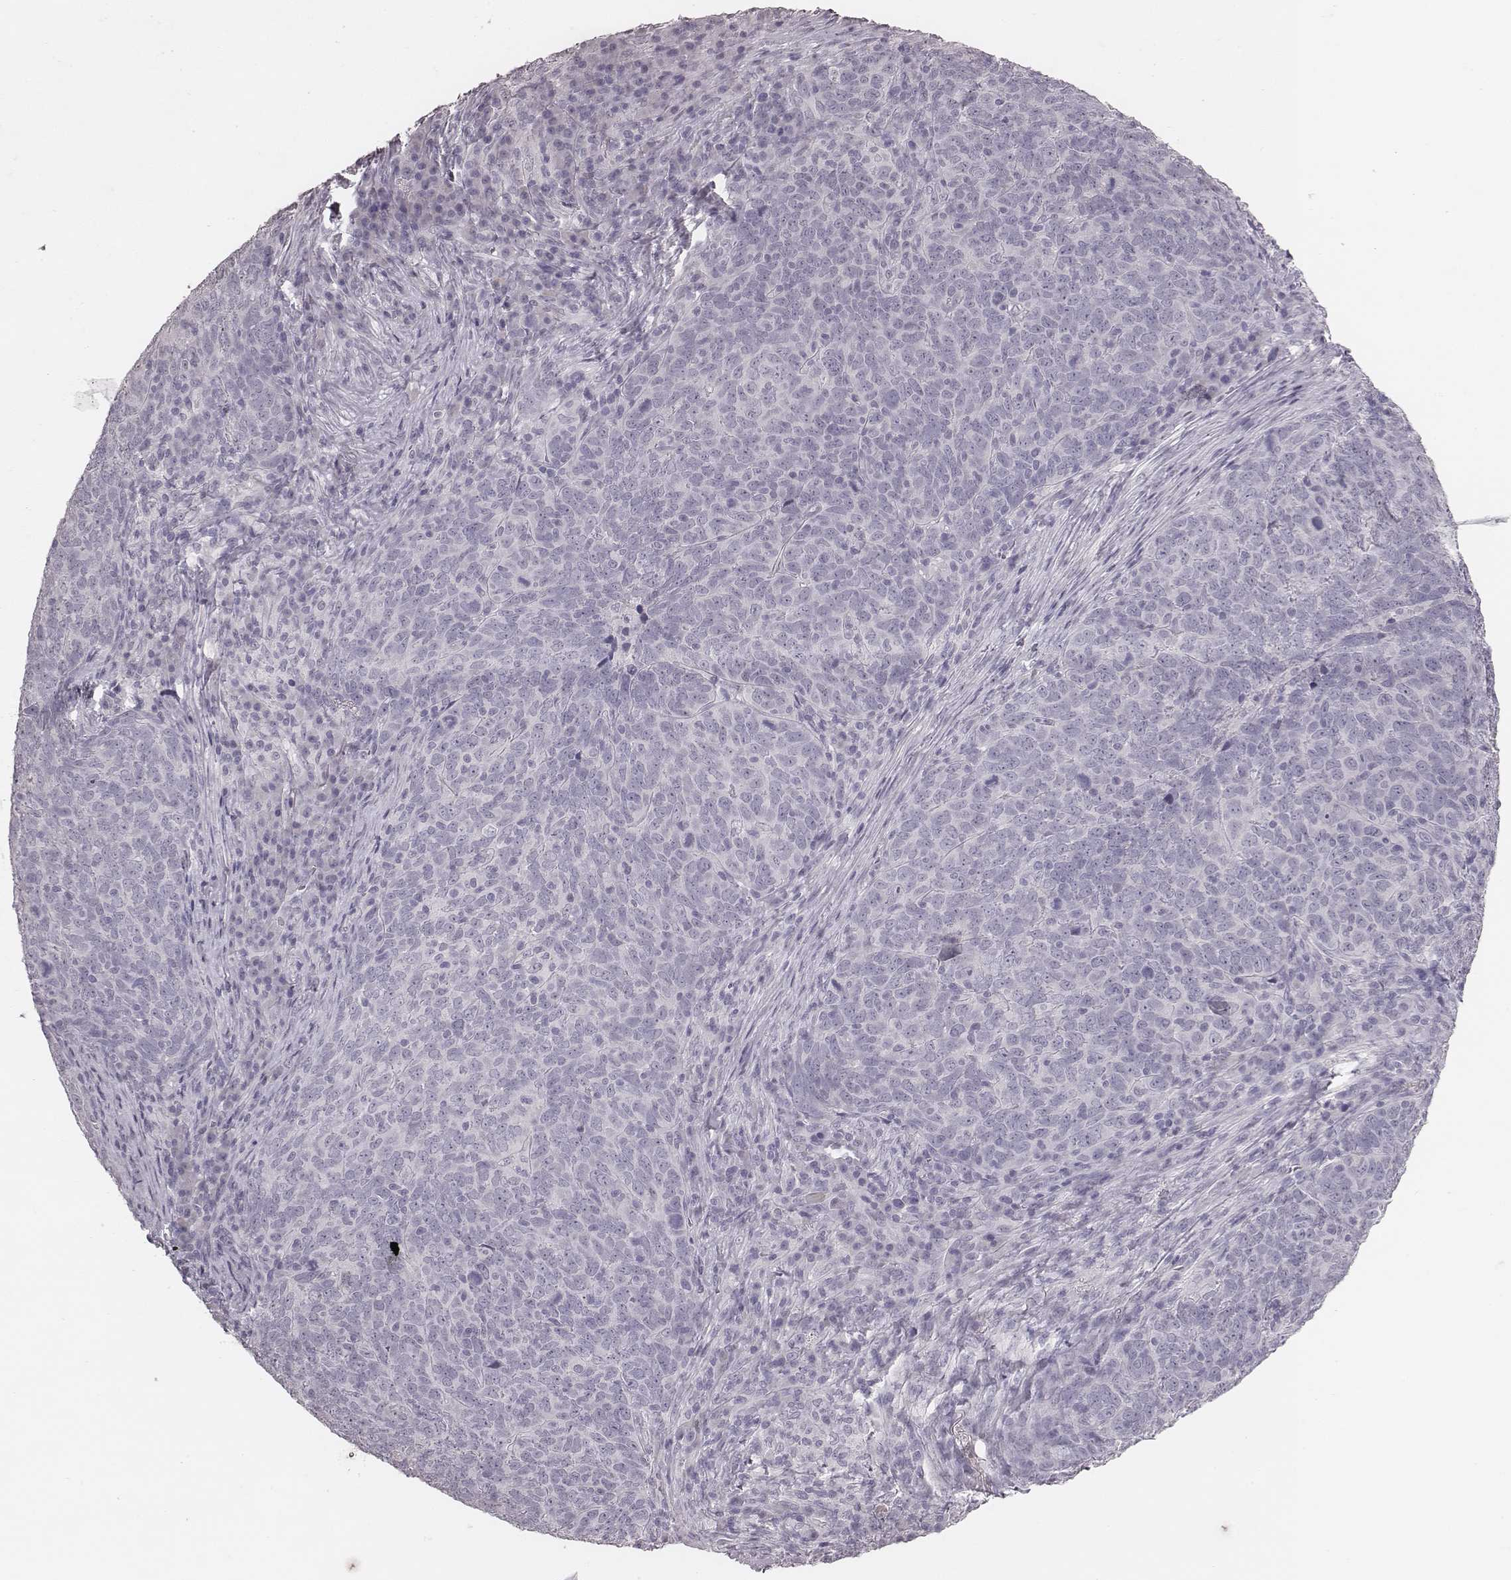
{"staining": {"intensity": "negative", "quantity": "none", "location": "none"}, "tissue": "skin cancer", "cell_type": "Tumor cells", "image_type": "cancer", "snomed": [{"axis": "morphology", "description": "Squamous cell carcinoma, NOS"}, {"axis": "topography", "description": "Skin"}, {"axis": "topography", "description": "Anal"}], "caption": "Micrograph shows no protein positivity in tumor cells of skin cancer (squamous cell carcinoma) tissue.", "gene": "CSHL1", "patient": {"sex": "female", "age": 51}}